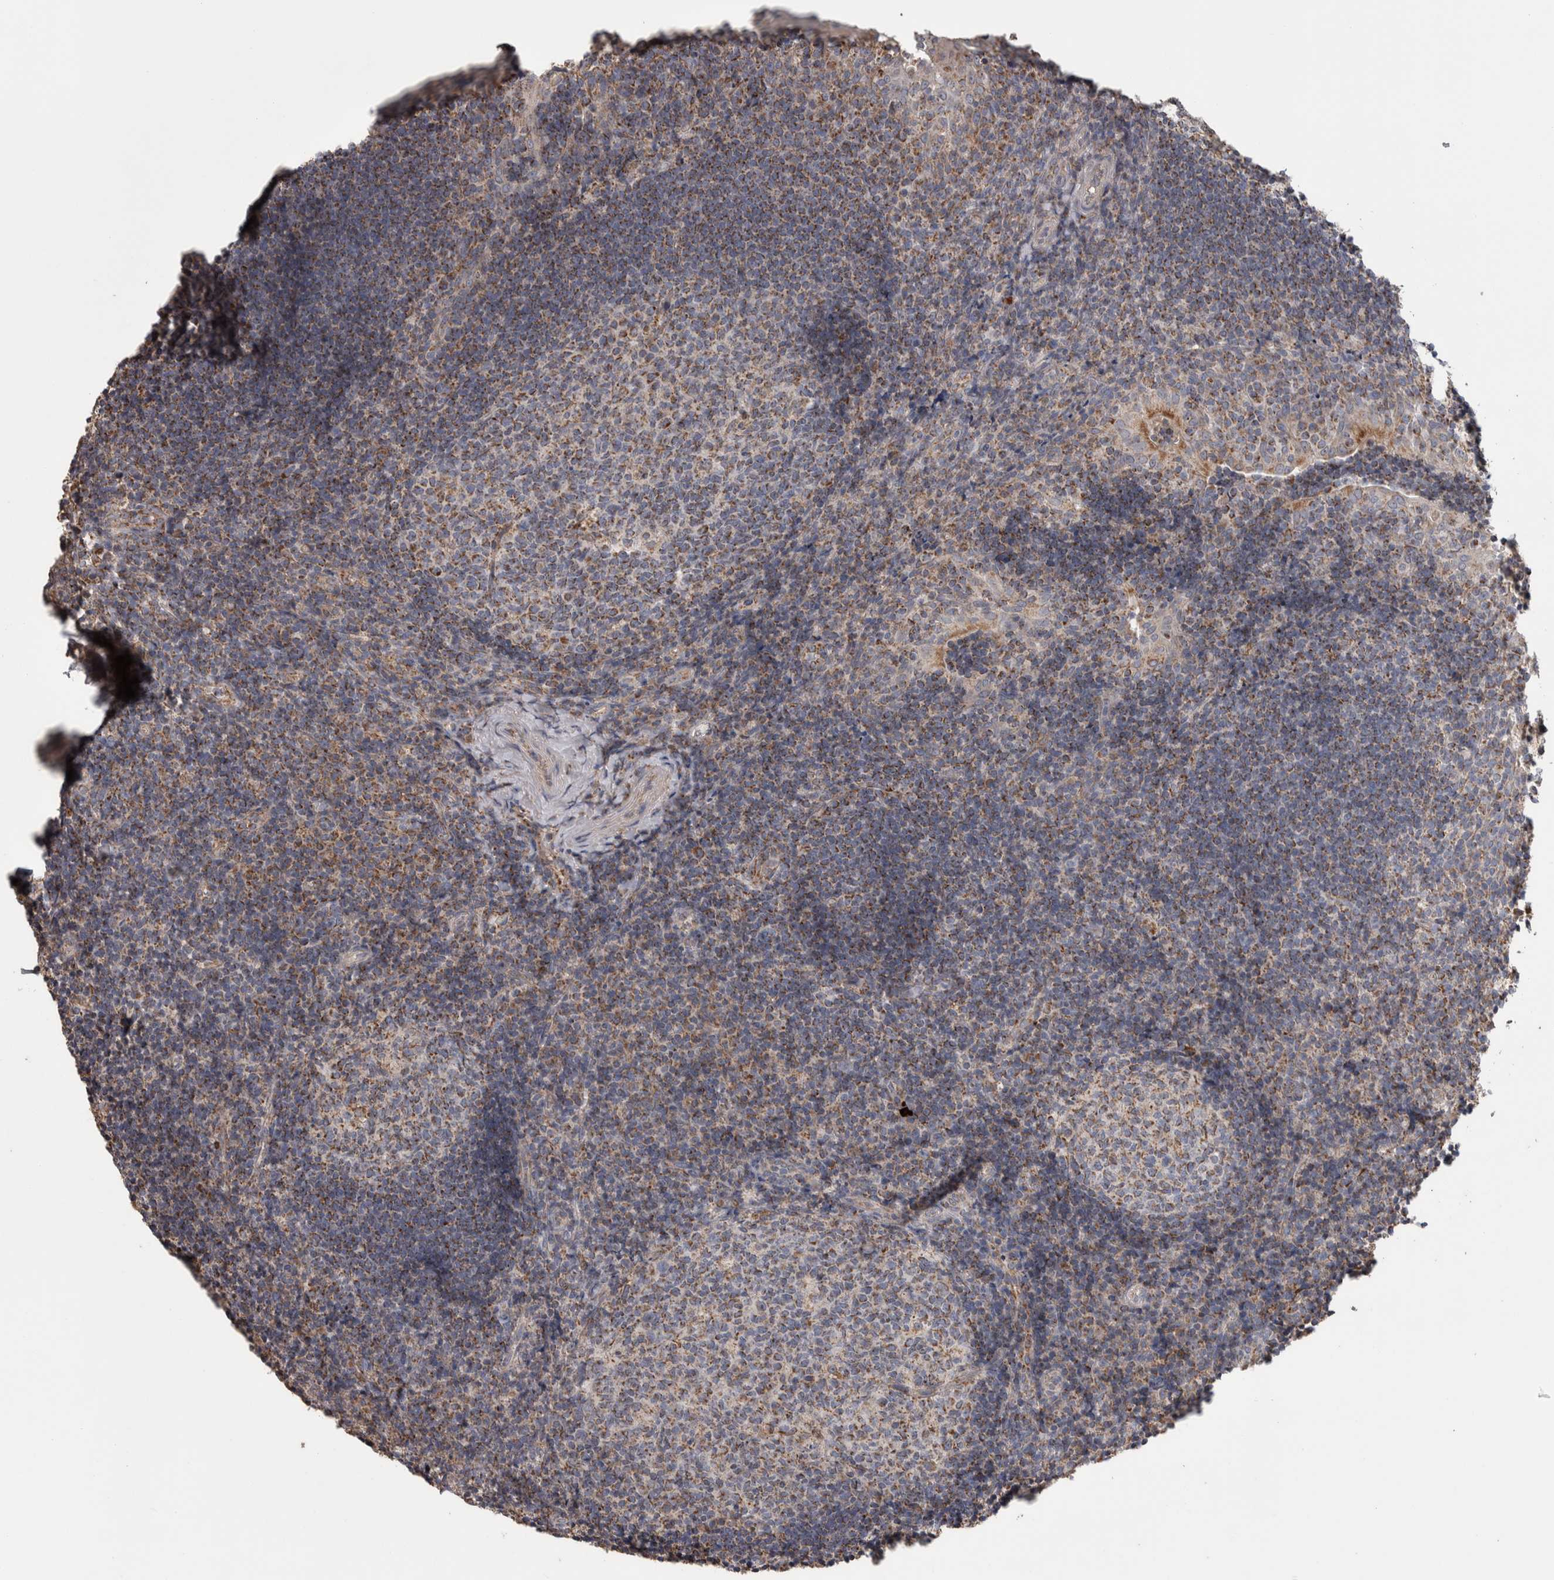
{"staining": {"intensity": "moderate", "quantity": ">75%", "location": "cytoplasmic/membranous"}, "tissue": "tonsil", "cell_type": "Germinal center cells", "image_type": "normal", "snomed": [{"axis": "morphology", "description": "Normal tissue, NOS"}, {"axis": "topography", "description": "Tonsil"}], "caption": "An image of tonsil stained for a protein shows moderate cytoplasmic/membranous brown staining in germinal center cells. The protein is stained brown, and the nuclei are stained in blue (DAB (3,3'-diaminobenzidine) IHC with brightfield microscopy, high magnification).", "gene": "SCO1", "patient": {"sex": "female", "age": 40}}